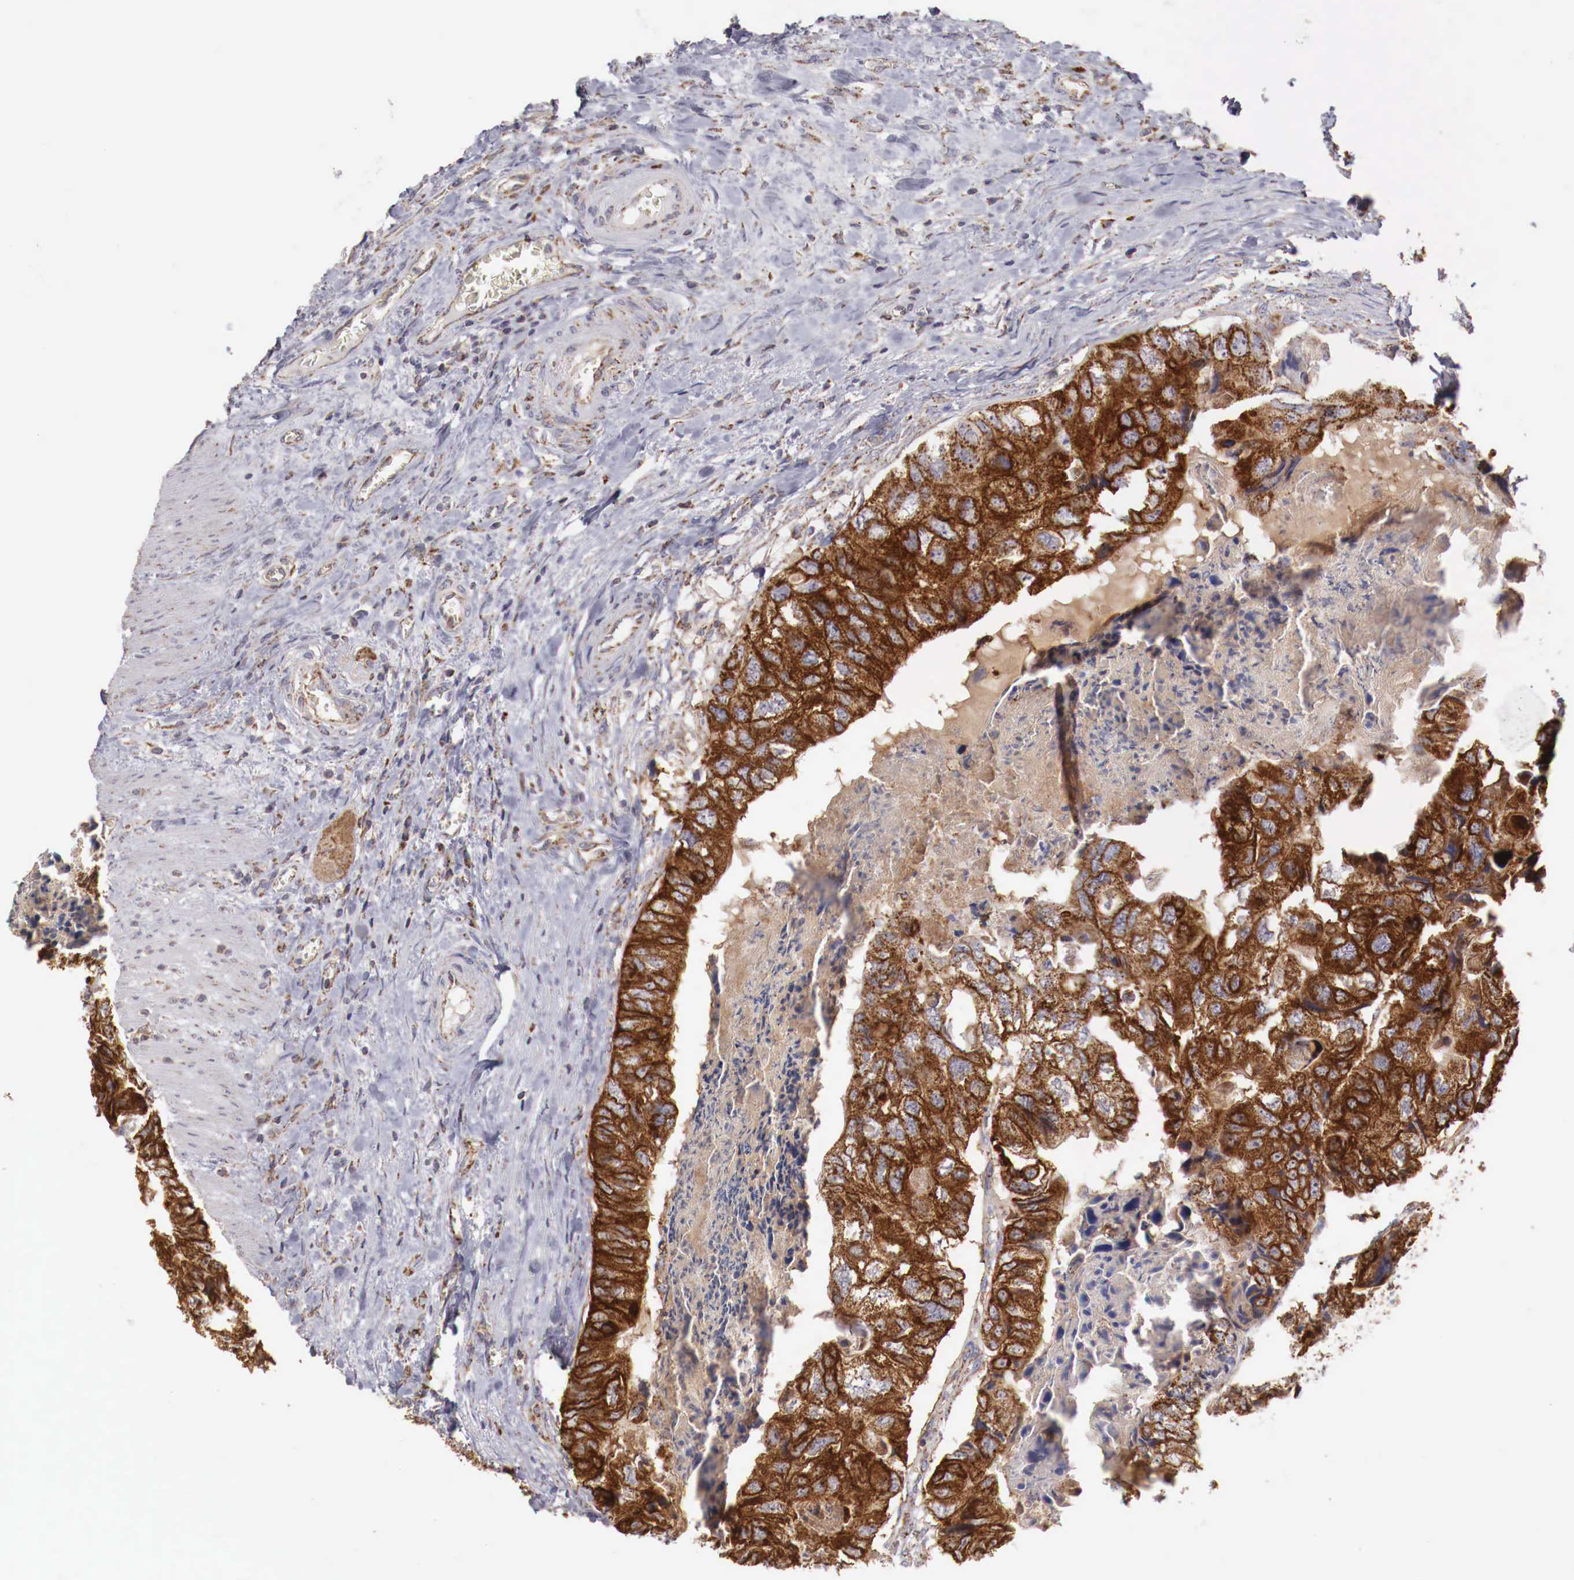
{"staining": {"intensity": "strong", "quantity": ">75%", "location": "cytoplasmic/membranous"}, "tissue": "colorectal cancer", "cell_type": "Tumor cells", "image_type": "cancer", "snomed": [{"axis": "morphology", "description": "Adenocarcinoma, NOS"}, {"axis": "topography", "description": "Rectum"}], "caption": "Colorectal adenocarcinoma stained with DAB (3,3'-diaminobenzidine) immunohistochemistry reveals high levels of strong cytoplasmic/membranous expression in approximately >75% of tumor cells.", "gene": "XPNPEP3", "patient": {"sex": "female", "age": 82}}